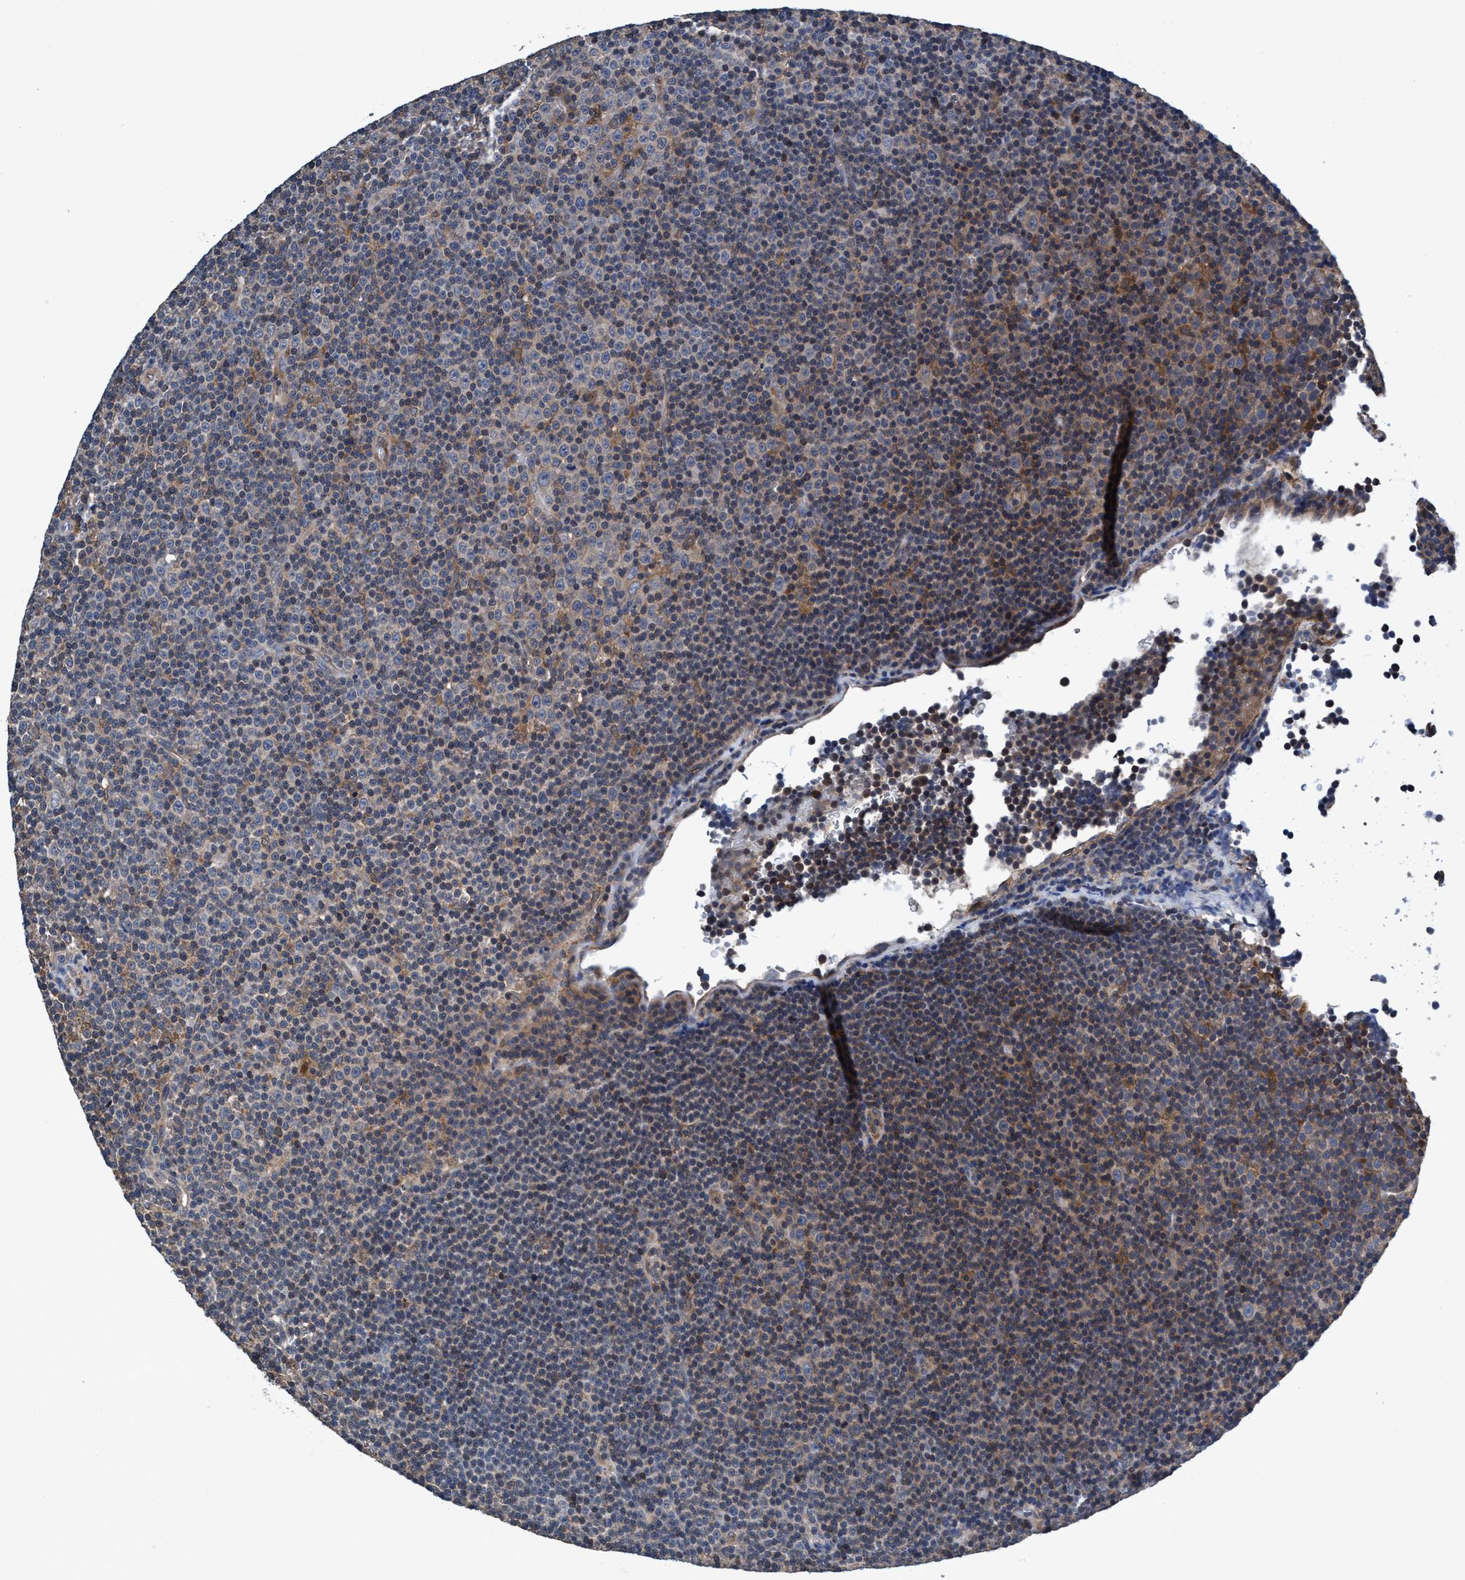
{"staining": {"intensity": "negative", "quantity": "none", "location": "none"}, "tissue": "lymphoma", "cell_type": "Tumor cells", "image_type": "cancer", "snomed": [{"axis": "morphology", "description": "Malignant lymphoma, non-Hodgkin's type, Low grade"}, {"axis": "topography", "description": "Lymph node"}], "caption": "The image demonstrates no significant positivity in tumor cells of malignant lymphoma, non-Hodgkin's type (low-grade).", "gene": "CALCOCO2", "patient": {"sex": "female", "age": 67}}